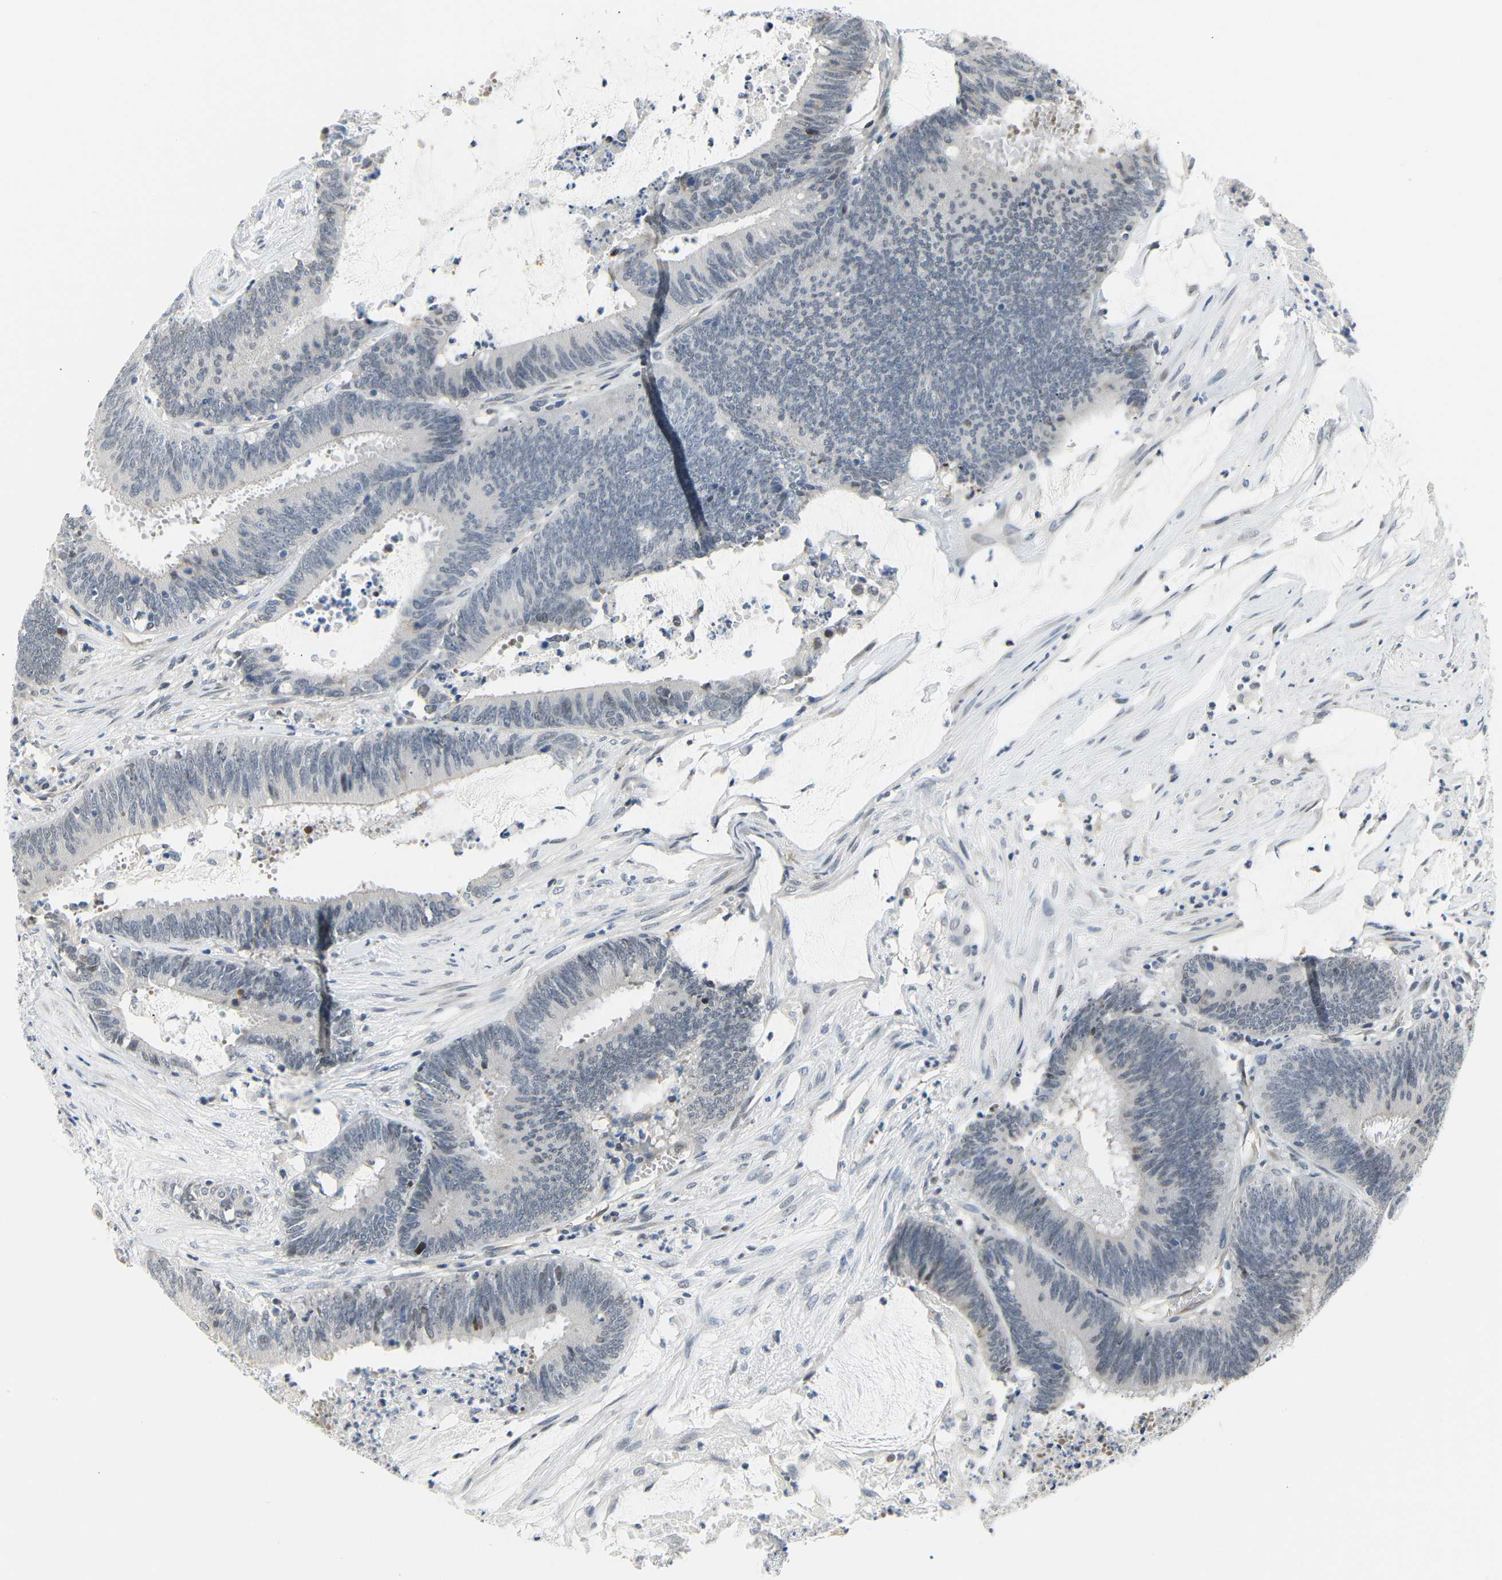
{"staining": {"intensity": "negative", "quantity": "none", "location": "none"}, "tissue": "colorectal cancer", "cell_type": "Tumor cells", "image_type": "cancer", "snomed": [{"axis": "morphology", "description": "Adenocarcinoma, NOS"}, {"axis": "topography", "description": "Rectum"}], "caption": "DAB immunohistochemical staining of adenocarcinoma (colorectal) demonstrates no significant positivity in tumor cells.", "gene": "IMPG2", "patient": {"sex": "female", "age": 66}}